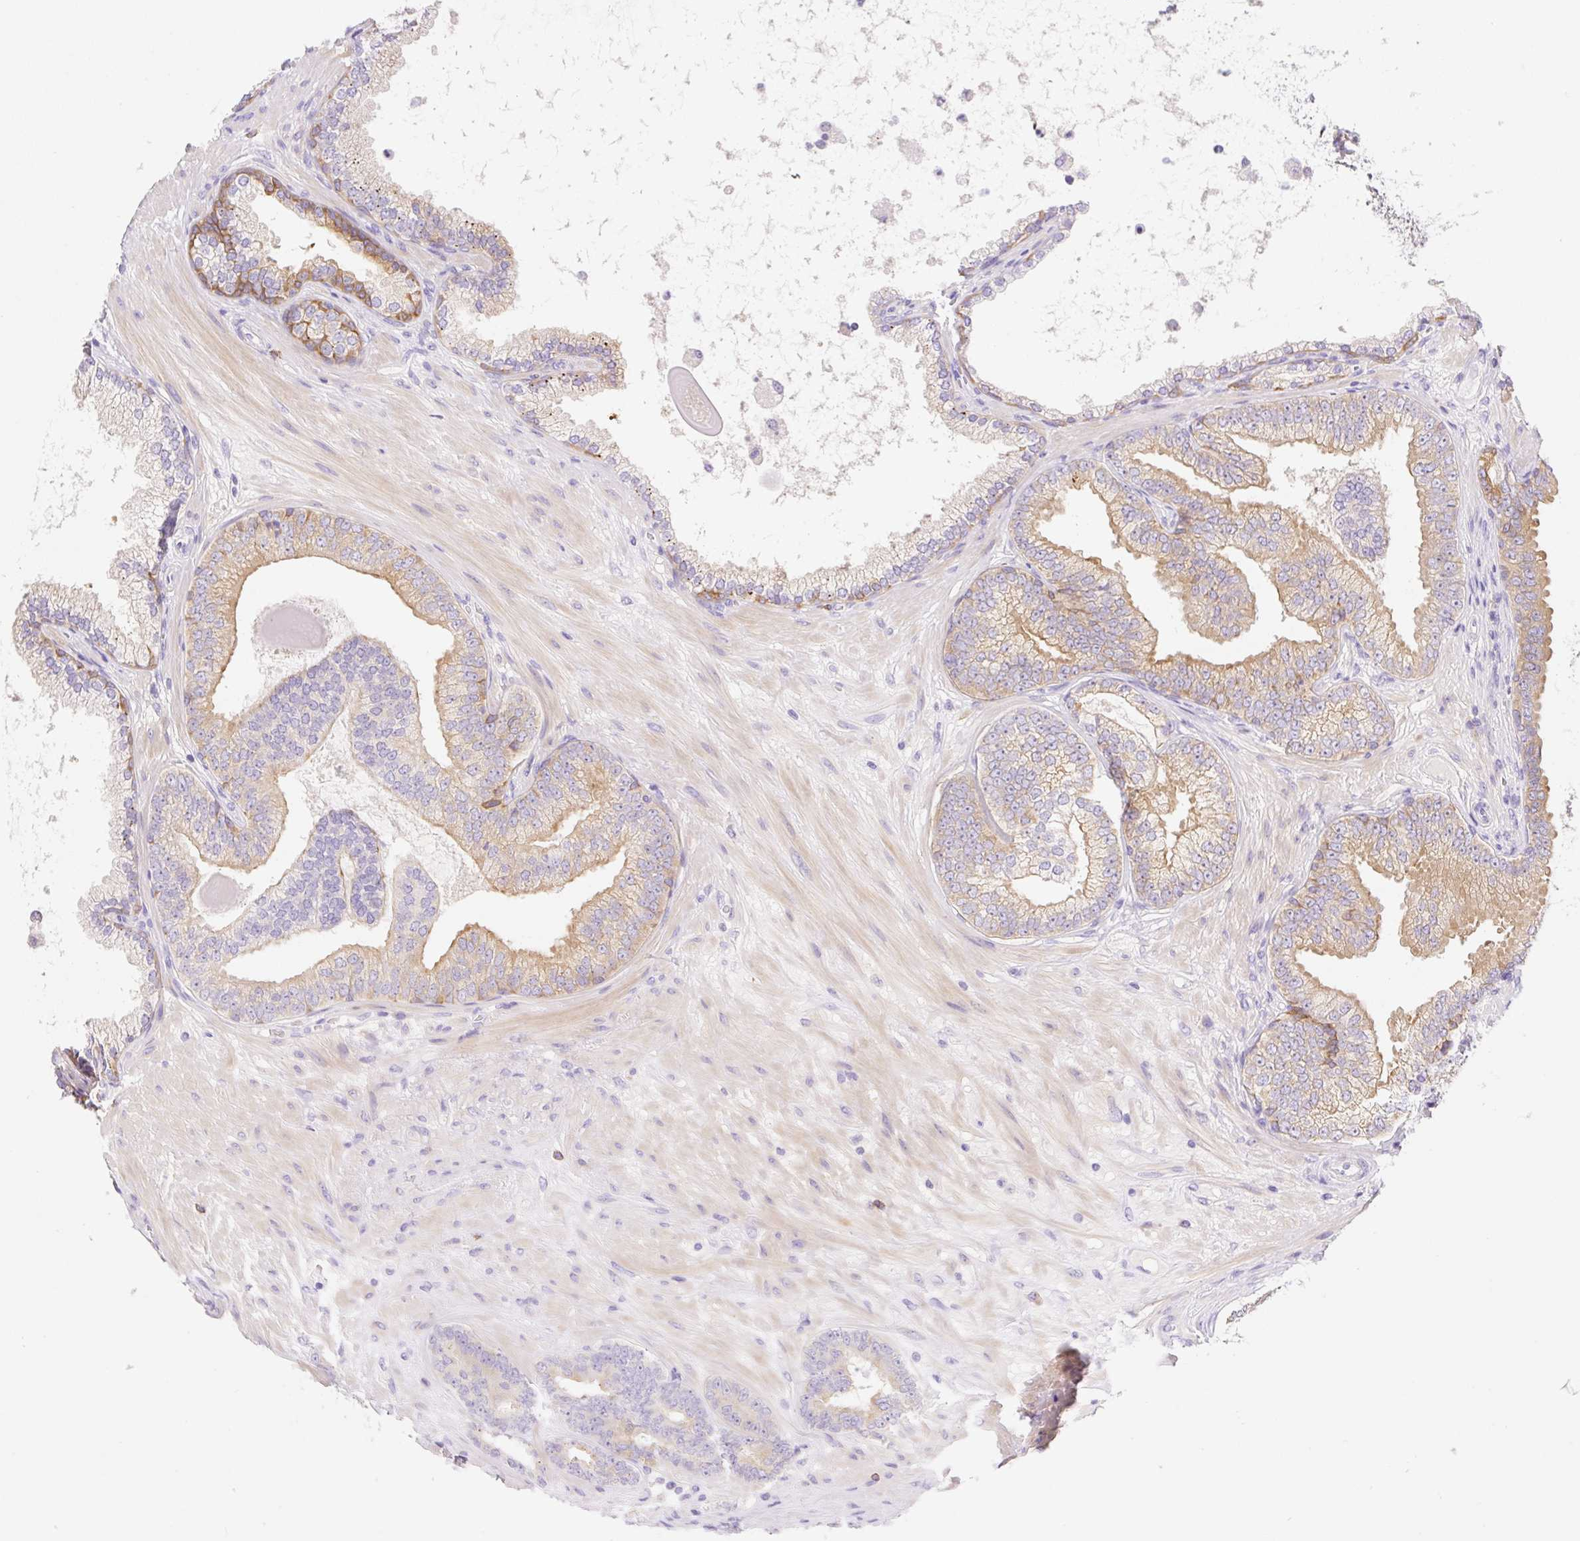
{"staining": {"intensity": "moderate", "quantity": "<25%", "location": "cytoplasmic/membranous"}, "tissue": "prostate cancer", "cell_type": "Tumor cells", "image_type": "cancer", "snomed": [{"axis": "morphology", "description": "Adenocarcinoma, Low grade"}, {"axis": "topography", "description": "Prostate"}], "caption": "DAB (3,3'-diaminobenzidine) immunohistochemical staining of human prostate cancer (low-grade adenocarcinoma) shows moderate cytoplasmic/membranous protein staining in approximately <25% of tumor cells.", "gene": "DENND5A", "patient": {"sex": "male", "age": 61}}